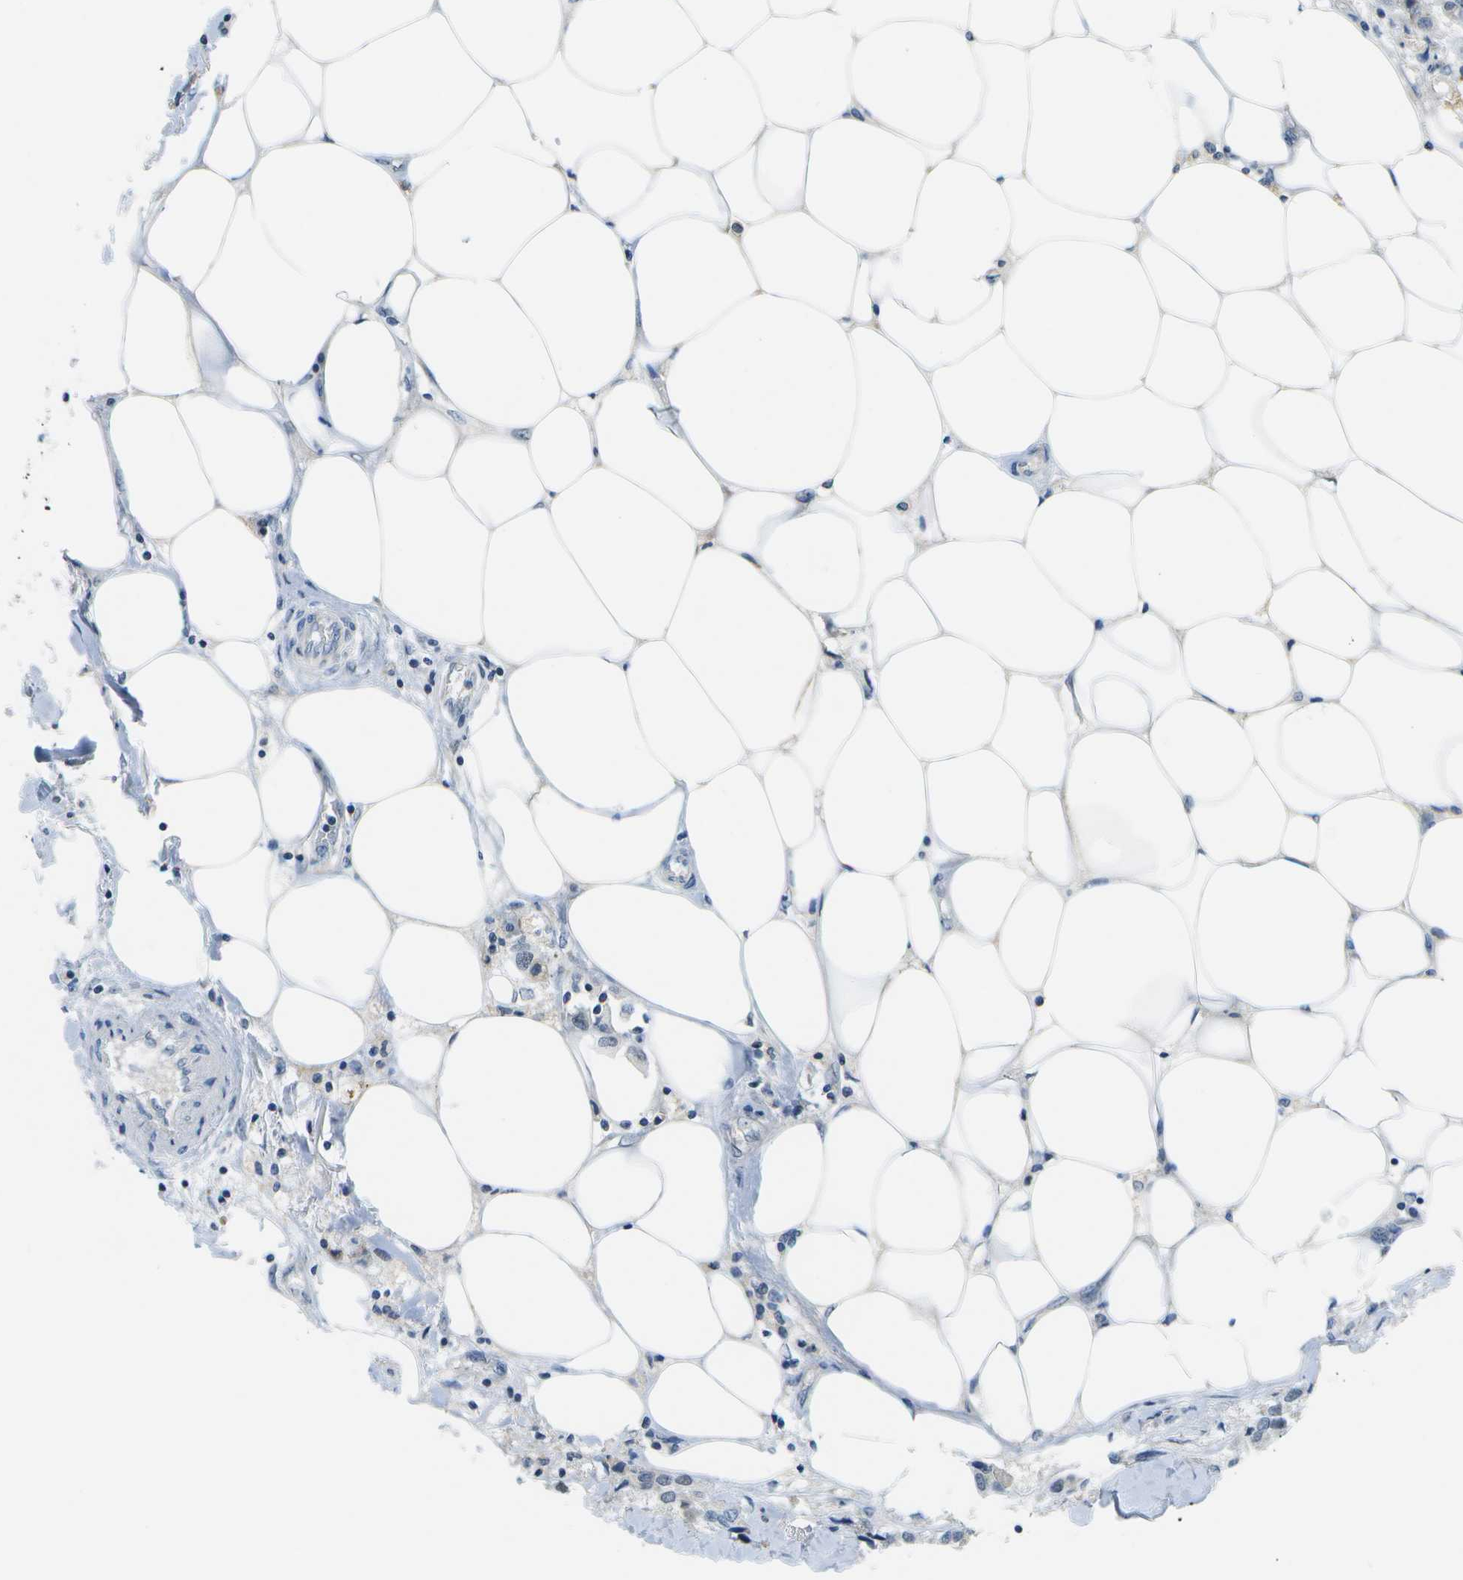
{"staining": {"intensity": "weak", "quantity": "<25%", "location": "nuclear"}, "tissue": "breast cancer", "cell_type": "Tumor cells", "image_type": "cancer", "snomed": [{"axis": "morphology", "description": "Duct carcinoma"}, {"axis": "topography", "description": "Breast"}], "caption": "Tumor cells are negative for protein expression in human breast cancer.", "gene": "PITHD1", "patient": {"sex": "female", "age": 80}}